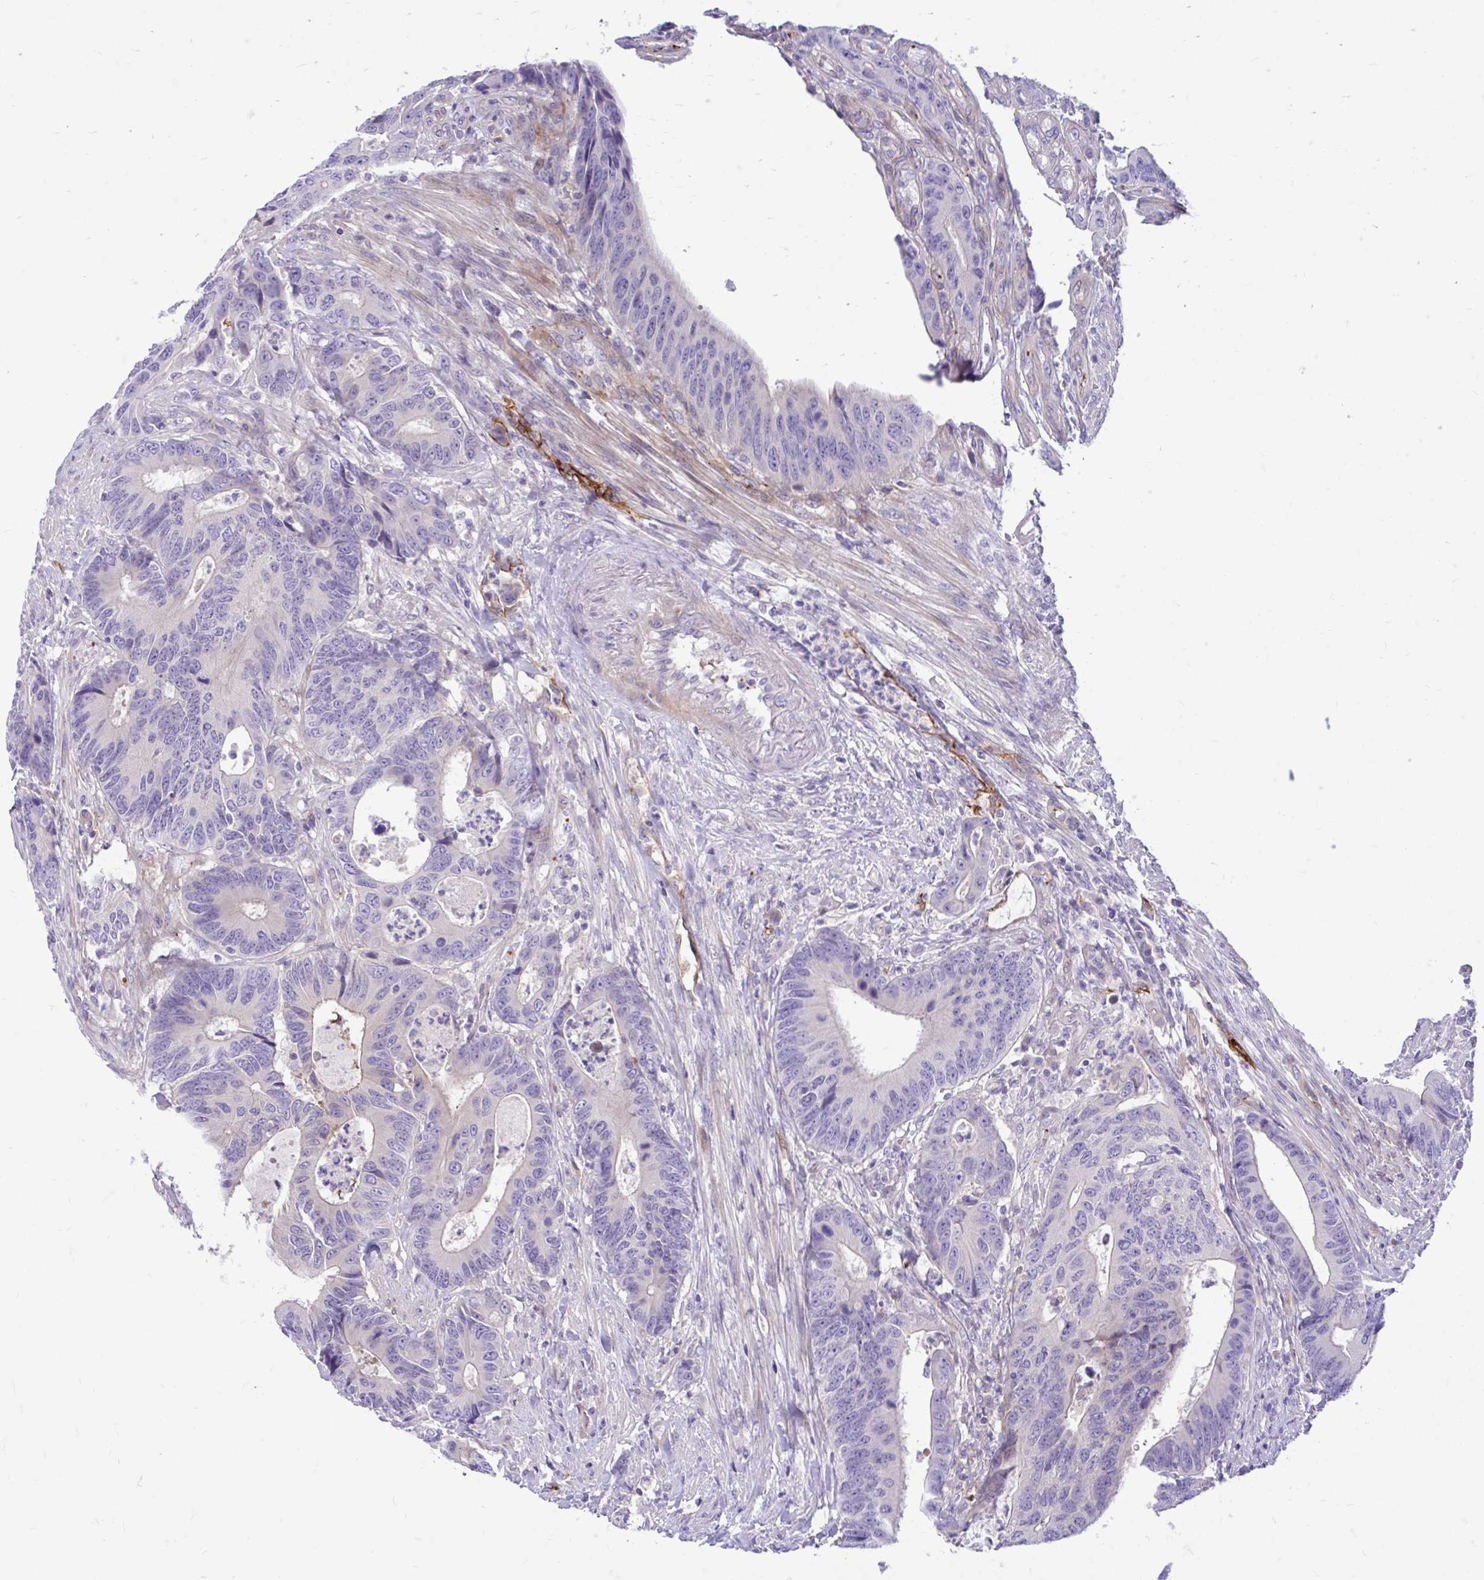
{"staining": {"intensity": "negative", "quantity": "none", "location": "none"}, "tissue": "colorectal cancer", "cell_type": "Tumor cells", "image_type": "cancer", "snomed": [{"axis": "morphology", "description": "Adenocarcinoma, NOS"}, {"axis": "topography", "description": "Colon"}], "caption": "DAB immunohistochemical staining of human colorectal adenocarcinoma reveals no significant staining in tumor cells.", "gene": "ESPNL", "patient": {"sex": "male", "age": 87}}